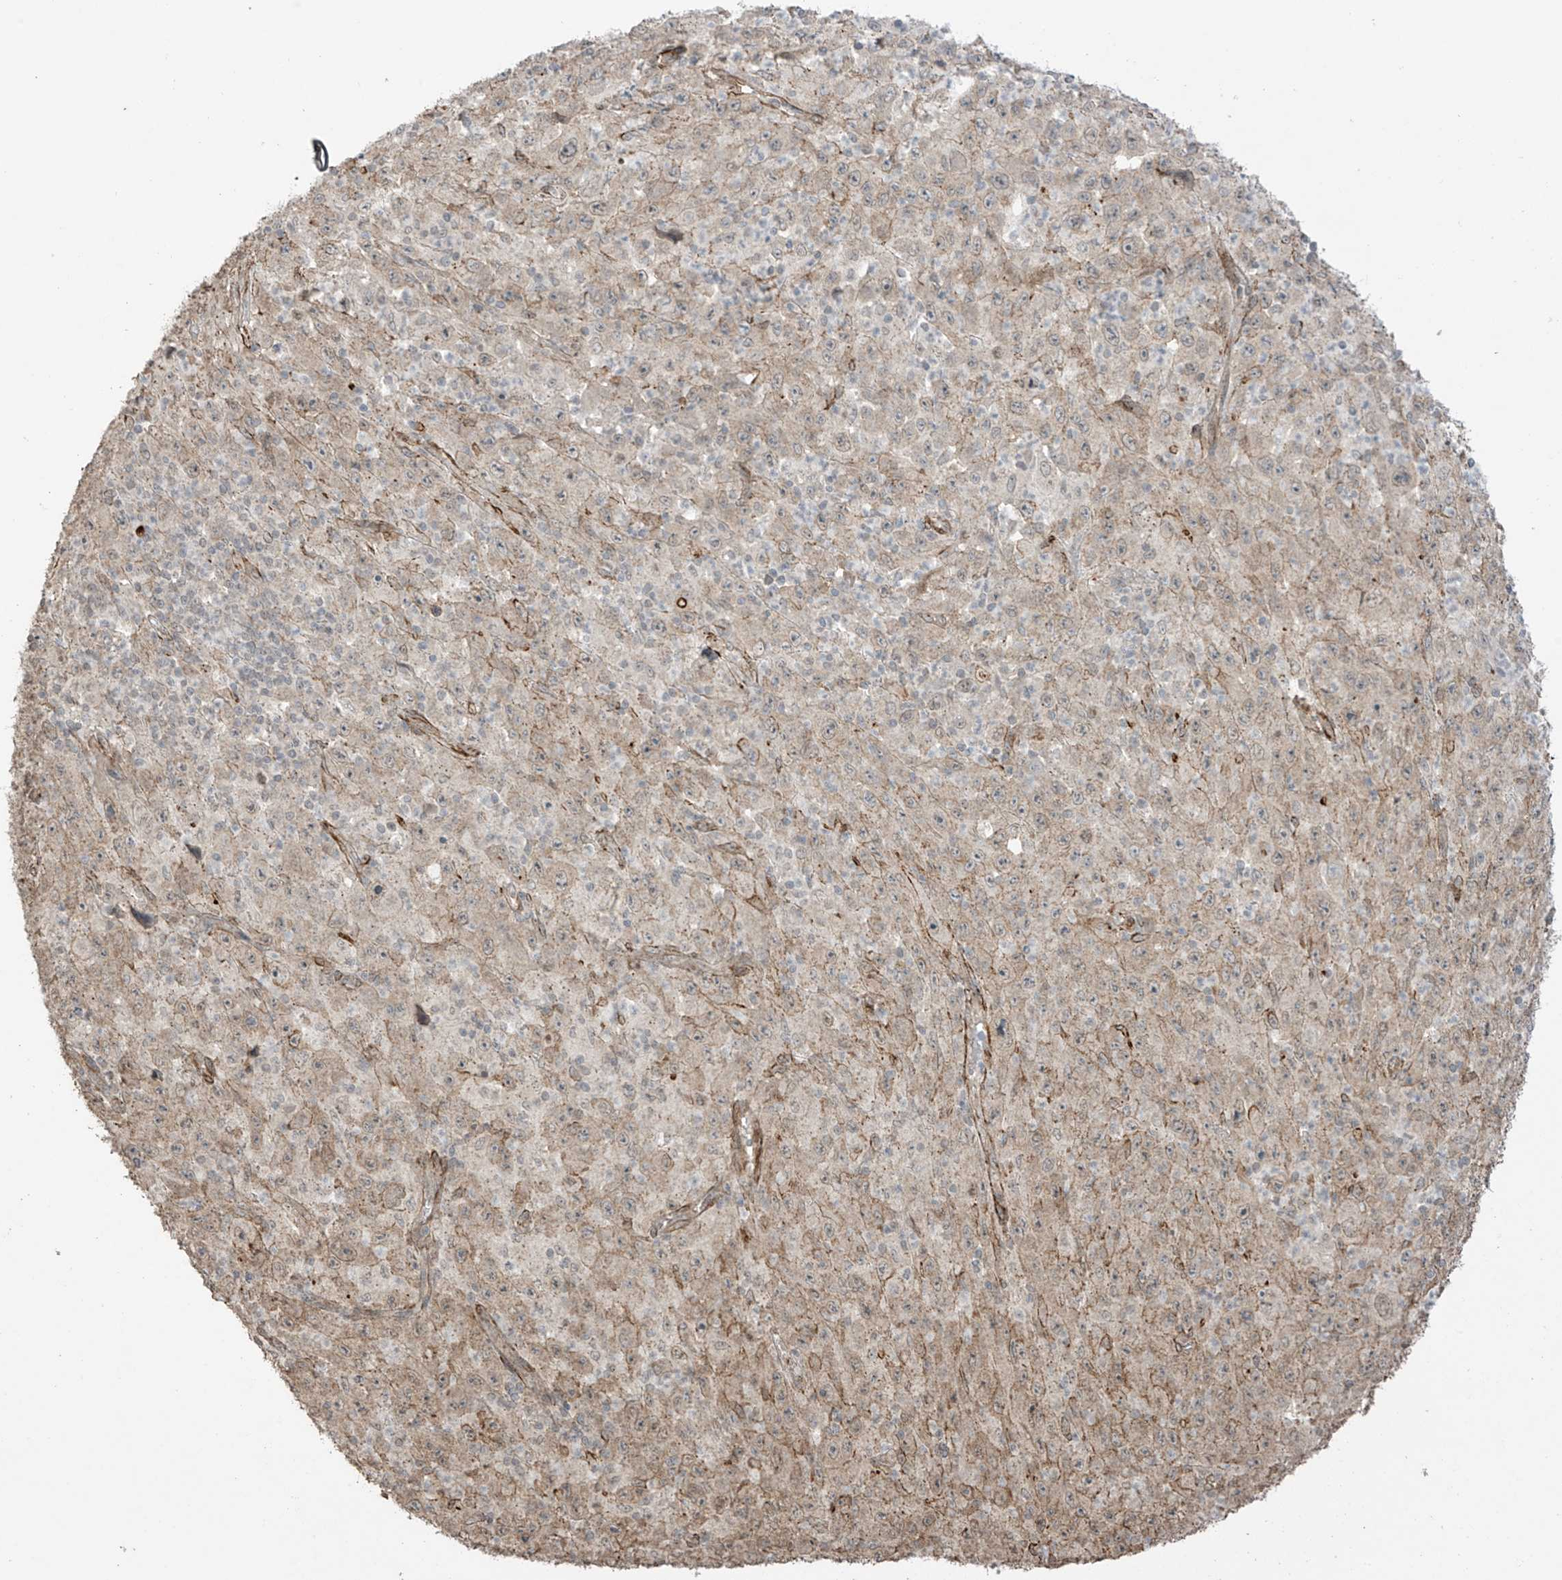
{"staining": {"intensity": "weak", "quantity": "25%-75%", "location": "cytoplasmic/membranous"}, "tissue": "melanoma", "cell_type": "Tumor cells", "image_type": "cancer", "snomed": [{"axis": "morphology", "description": "Malignant melanoma, Metastatic site"}, {"axis": "topography", "description": "Skin"}], "caption": "Human malignant melanoma (metastatic site) stained with a brown dye demonstrates weak cytoplasmic/membranous positive staining in approximately 25%-75% of tumor cells.", "gene": "TTLL5", "patient": {"sex": "female", "age": 56}}